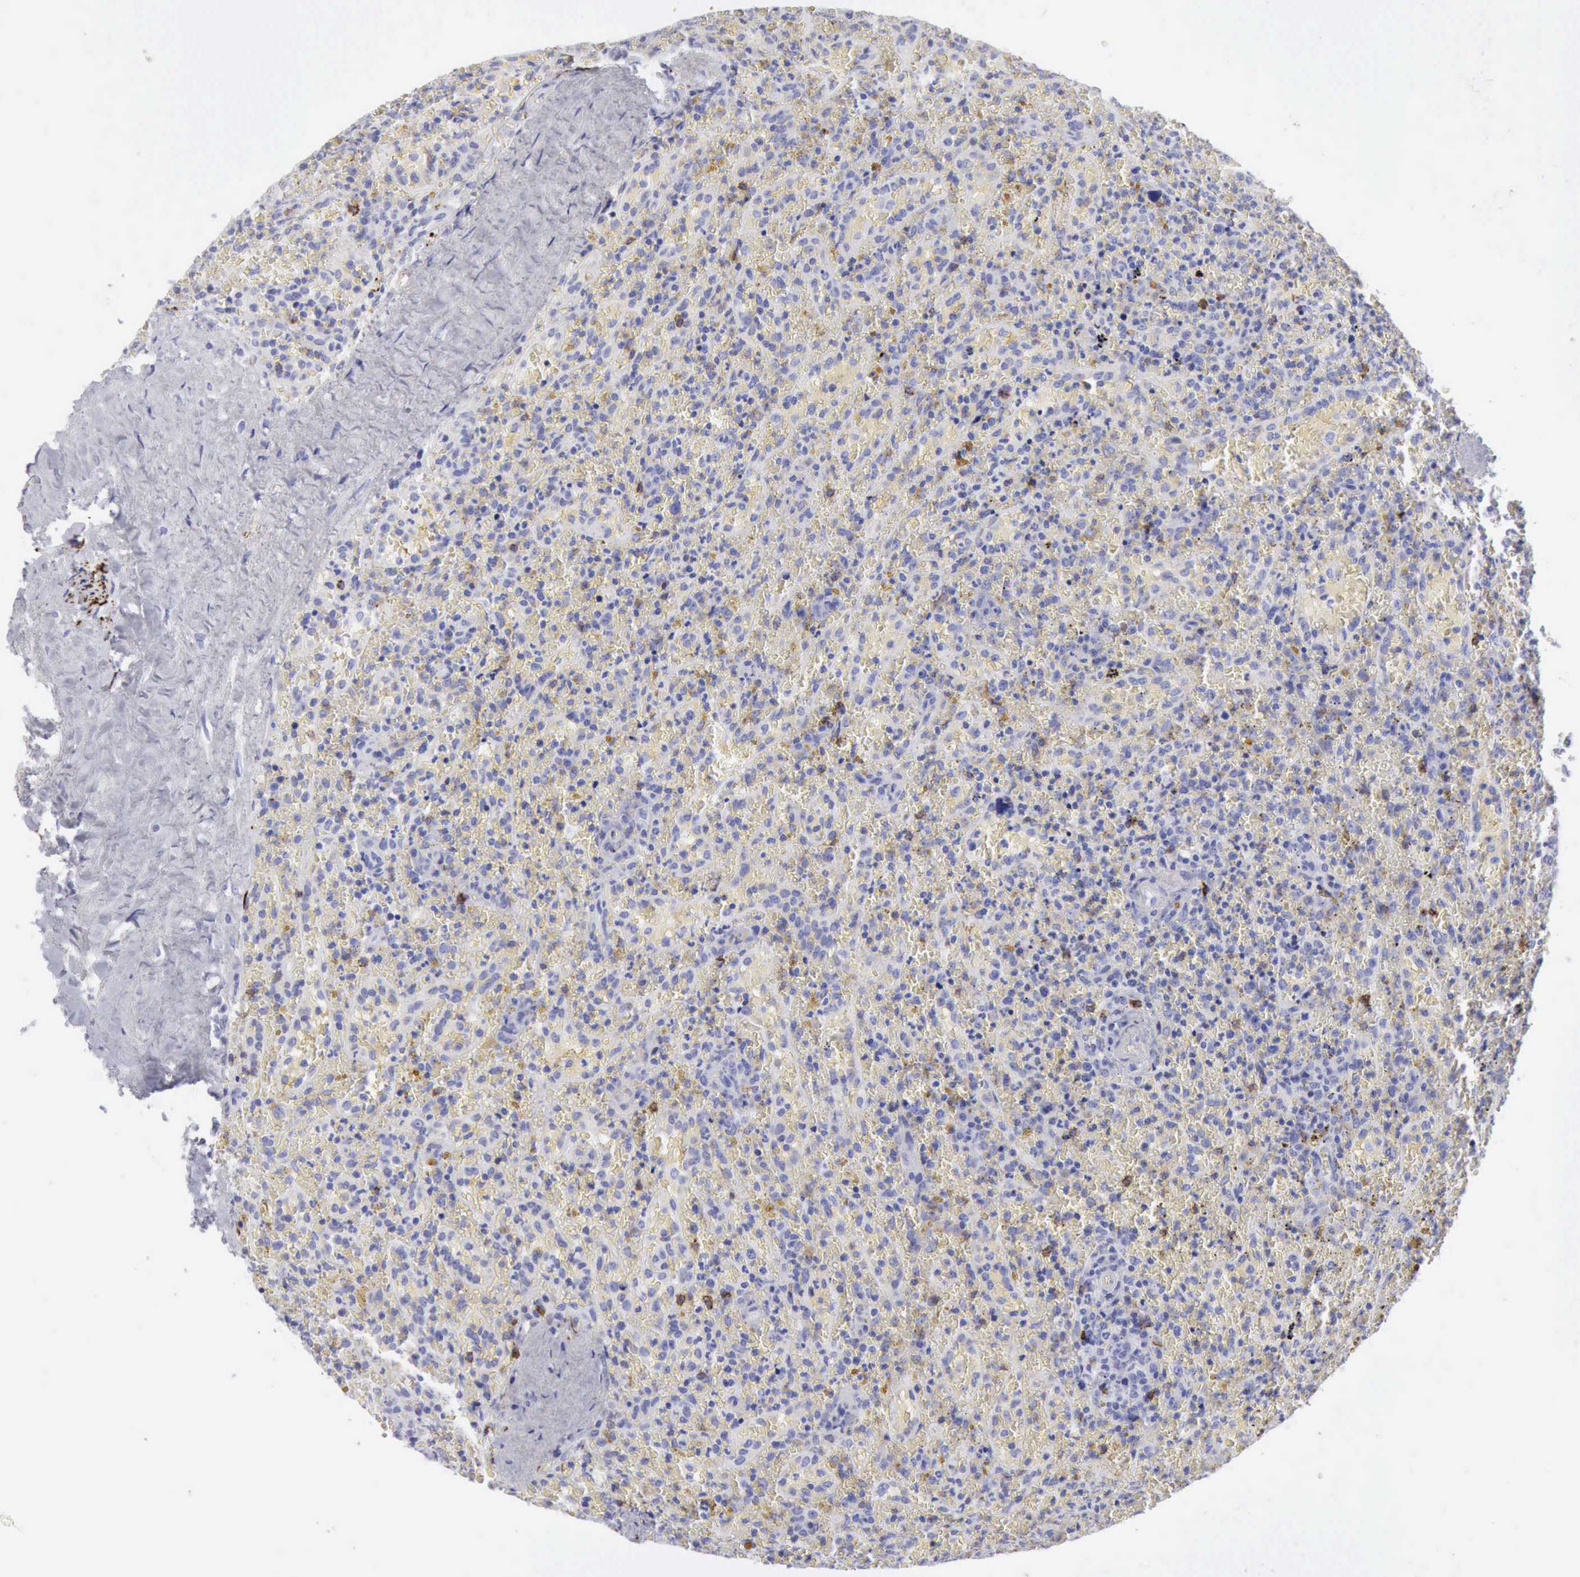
{"staining": {"intensity": "negative", "quantity": "none", "location": "none"}, "tissue": "lymphoma", "cell_type": "Tumor cells", "image_type": "cancer", "snomed": [{"axis": "morphology", "description": "Malignant lymphoma, non-Hodgkin's type, High grade"}, {"axis": "topography", "description": "Spleen"}, {"axis": "topography", "description": "Lymph node"}], "caption": "This image is of lymphoma stained with immunohistochemistry (IHC) to label a protein in brown with the nuclei are counter-stained blue. There is no expression in tumor cells.", "gene": "NCAM1", "patient": {"sex": "female", "age": 70}}